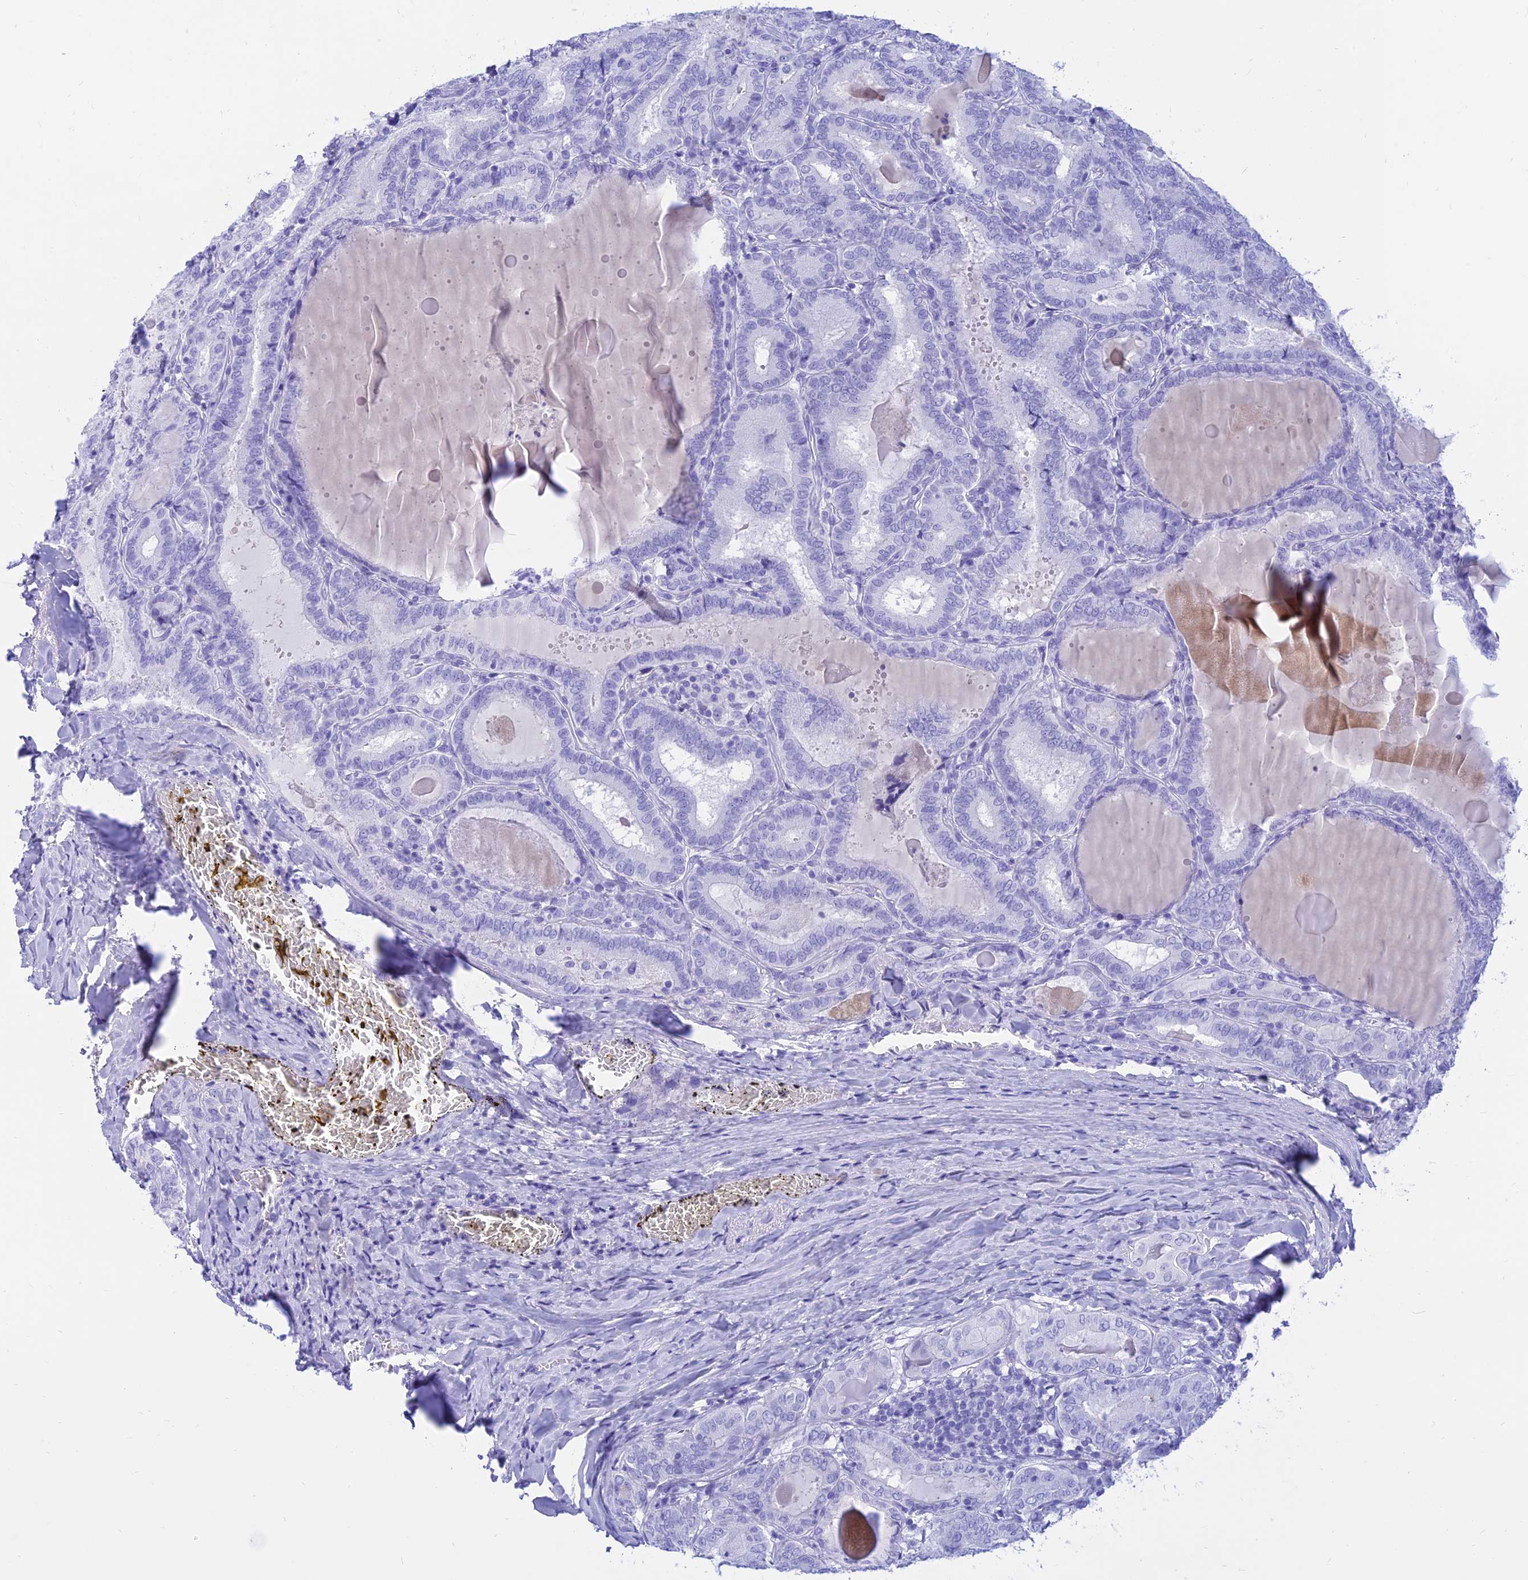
{"staining": {"intensity": "negative", "quantity": "none", "location": "none"}, "tissue": "thyroid cancer", "cell_type": "Tumor cells", "image_type": "cancer", "snomed": [{"axis": "morphology", "description": "Papillary adenocarcinoma, NOS"}, {"axis": "topography", "description": "Thyroid gland"}], "caption": "A high-resolution image shows immunohistochemistry (IHC) staining of papillary adenocarcinoma (thyroid), which reveals no significant expression in tumor cells.", "gene": "PRNP", "patient": {"sex": "female", "age": 72}}